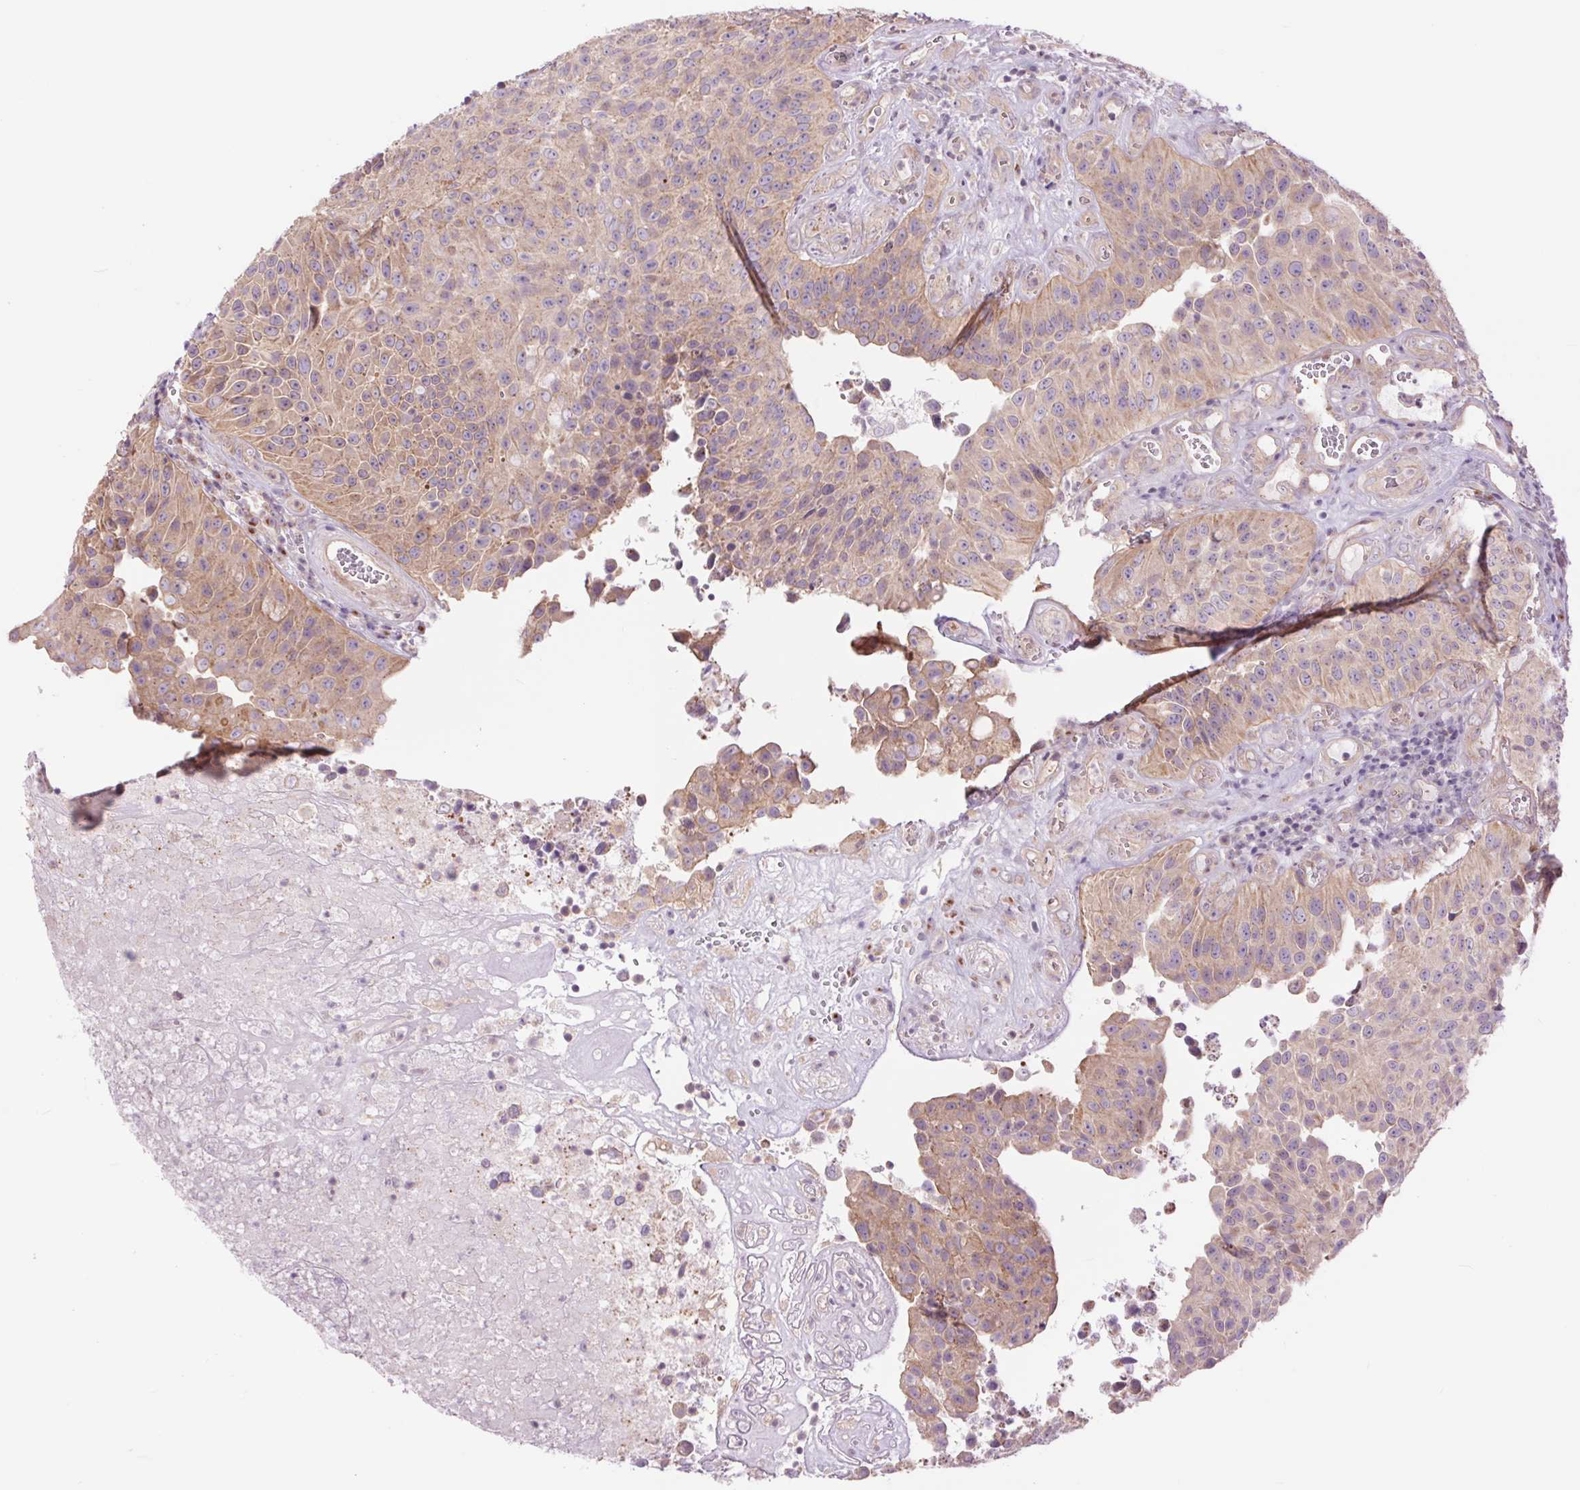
{"staining": {"intensity": "weak", "quantity": ">75%", "location": "cytoplasmic/membranous"}, "tissue": "urothelial cancer", "cell_type": "Tumor cells", "image_type": "cancer", "snomed": [{"axis": "morphology", "description": "Urothelial carcinoma, Low grade"}, {"axis": "topography", "description": "Urinary bladder"}], "caption": "IHC histopathology image of neoplastic tissue: urothelial cancer stained using immunohistochemistry (IHC) shows low levels of weak protein expression localized specifically in the cytoplasmic/membranous of tumor cells, appearing as a cytoplasmic/membranous brown color.", "gene": "CTNNA3", "patient": {"sex": "male", "age": 76}}